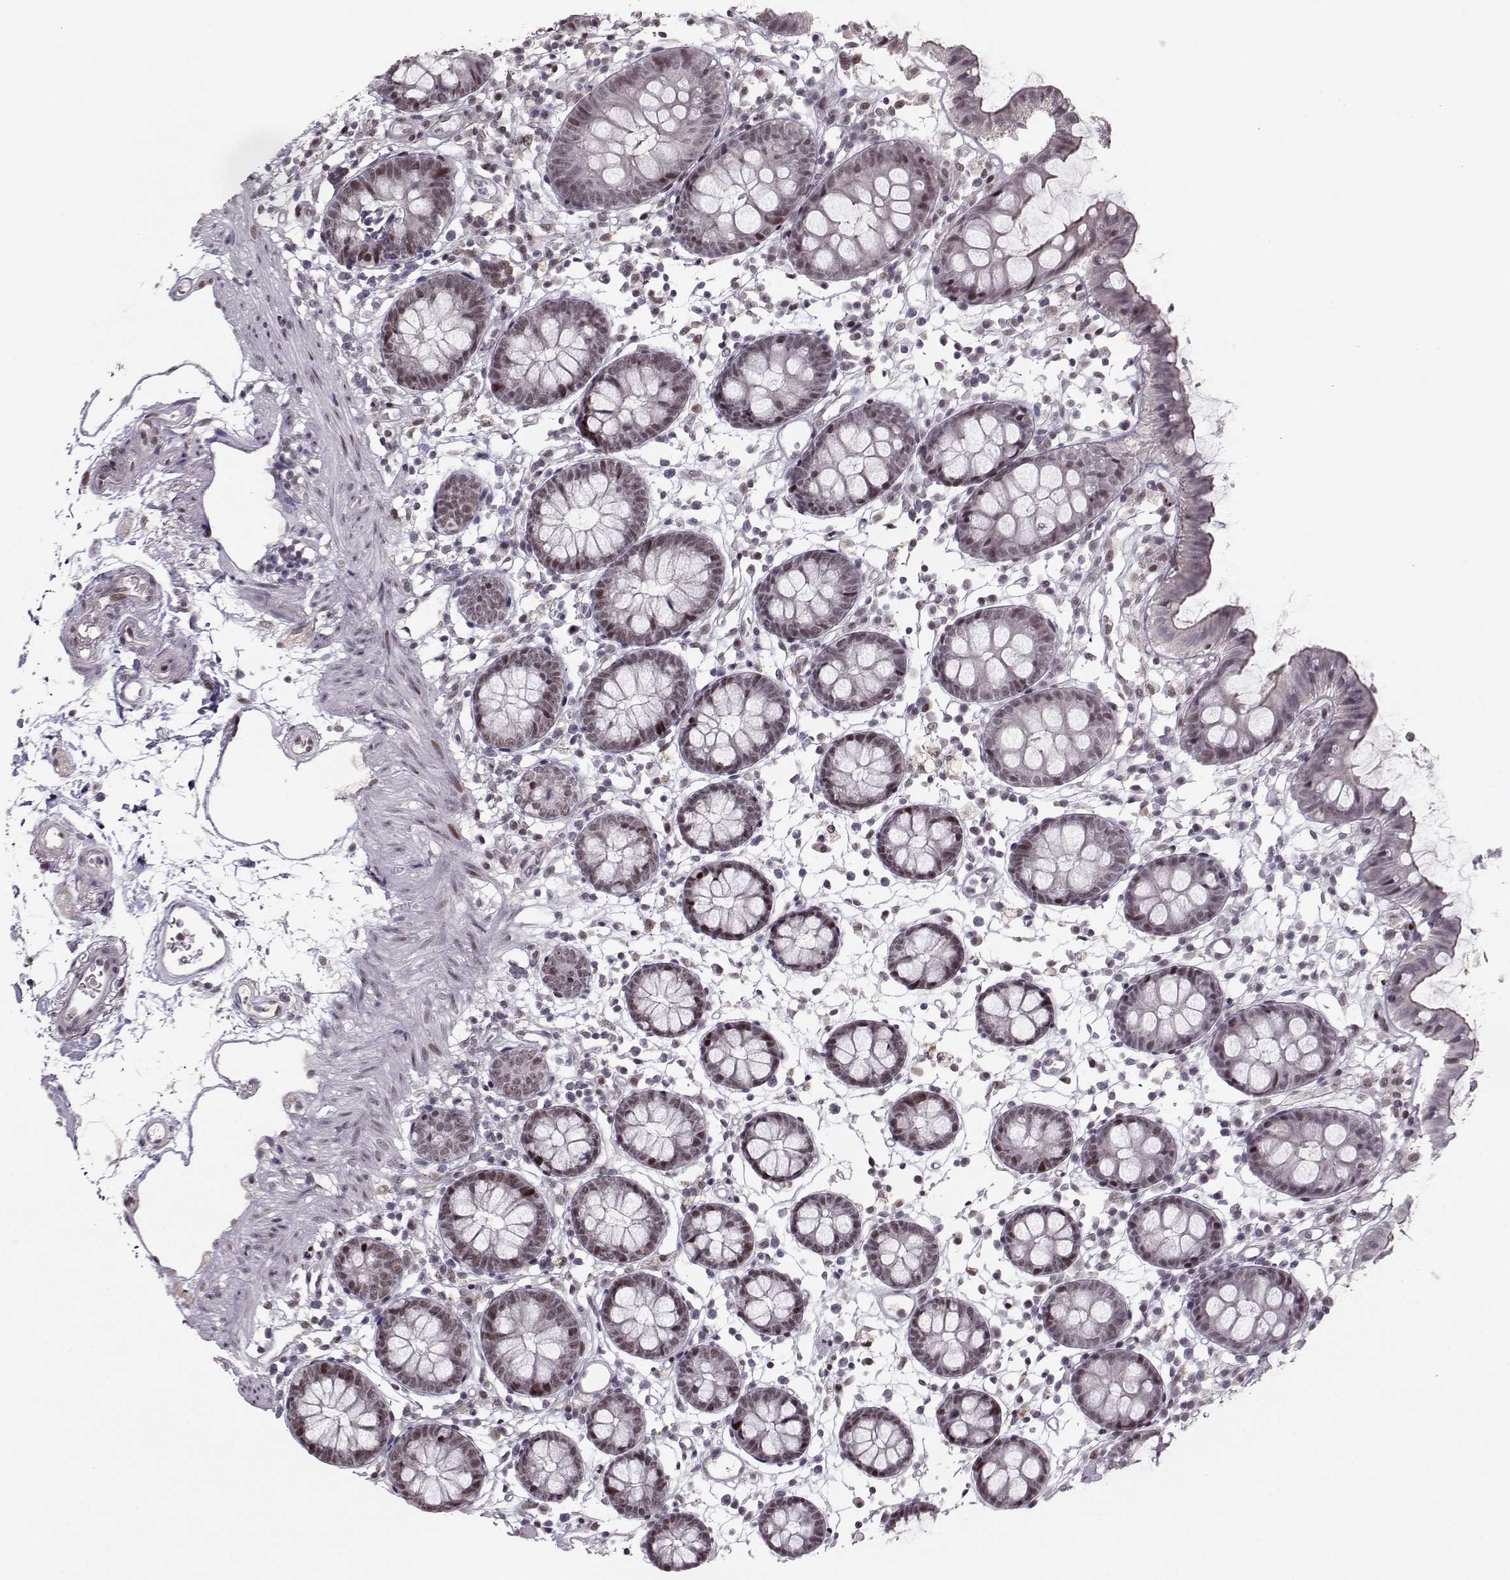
{"staining": {"intensity": "strong", "quantity": "25%-75%", "location": "nuclear"}, "tissue": "colon", "cell_type": "Endothelial cells", "image_type": "normal", "snomed": [{"axis": "morphology", "description": "Normal tissue, NOS"}, {"axis": "topography", "description": "Colon"}], "caption": "The photomicrograph reveals immunohistochemical staining of unremarkable colon. There is strong nuclear positivity is identified in about 25%-75% of endothelial cells. The staining is performed using DAB brown chromogen to label protein expression. The nuclei are counter-stained blue using hematoxylin.", "gene": "SNAPC2", "patient": {"sex": "female", "age": 84}}